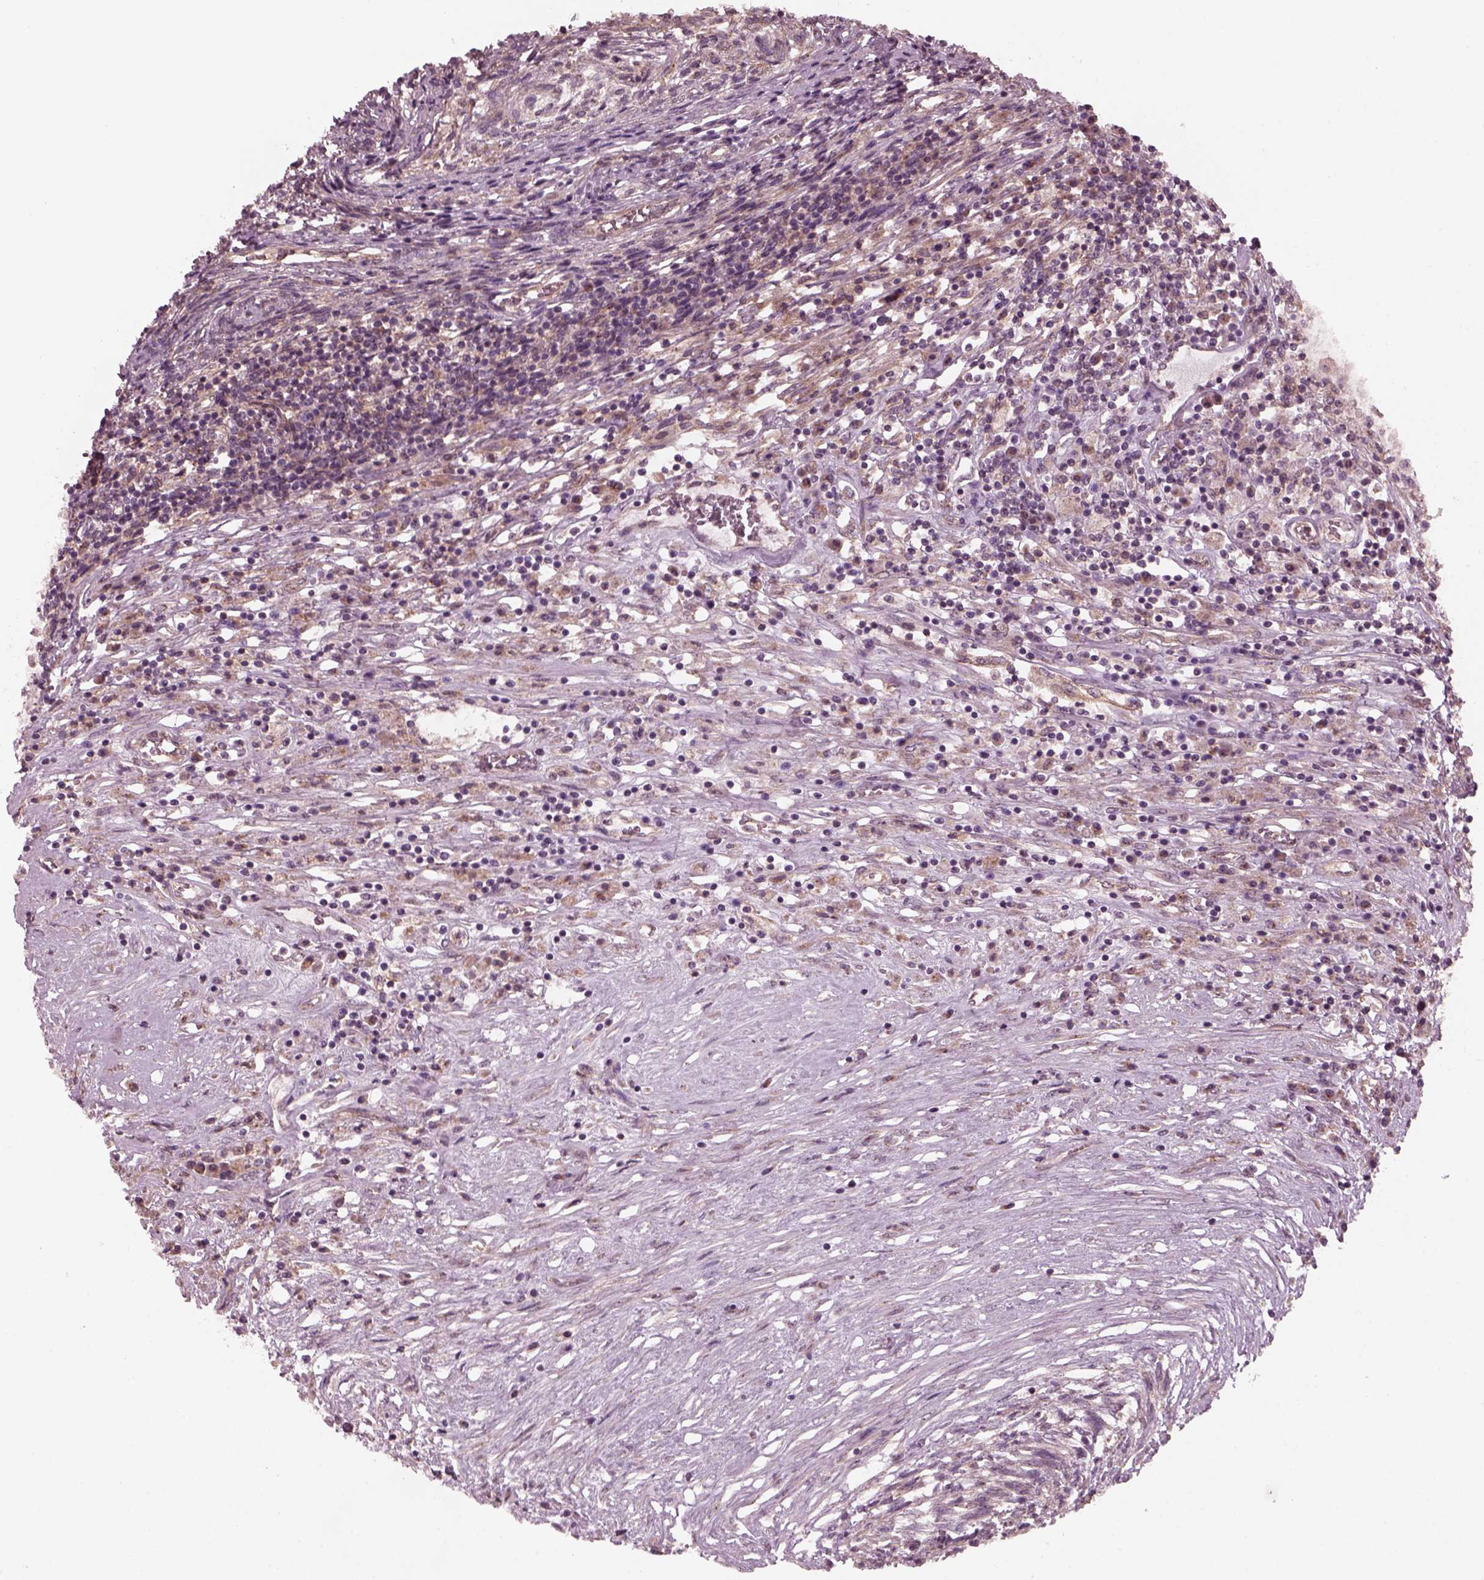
{"staining": {"intensity": "negative", "quantity": "none", "location": "none"}, "tissue": "testis cancer", "cell_type": "Tumor cells", "image_type": "cancer", "snomed": [{"axis": "morphology", "description": "Carcinoma, Embryonal, NOS"}, {"axis": "topography", "description": "Testis"}], "caption": "This is an IHC image of testis cancer. There is no staining in tumor cells.", "gene": "TUBG1", "patient": {"sex": "male", "age": 37}}